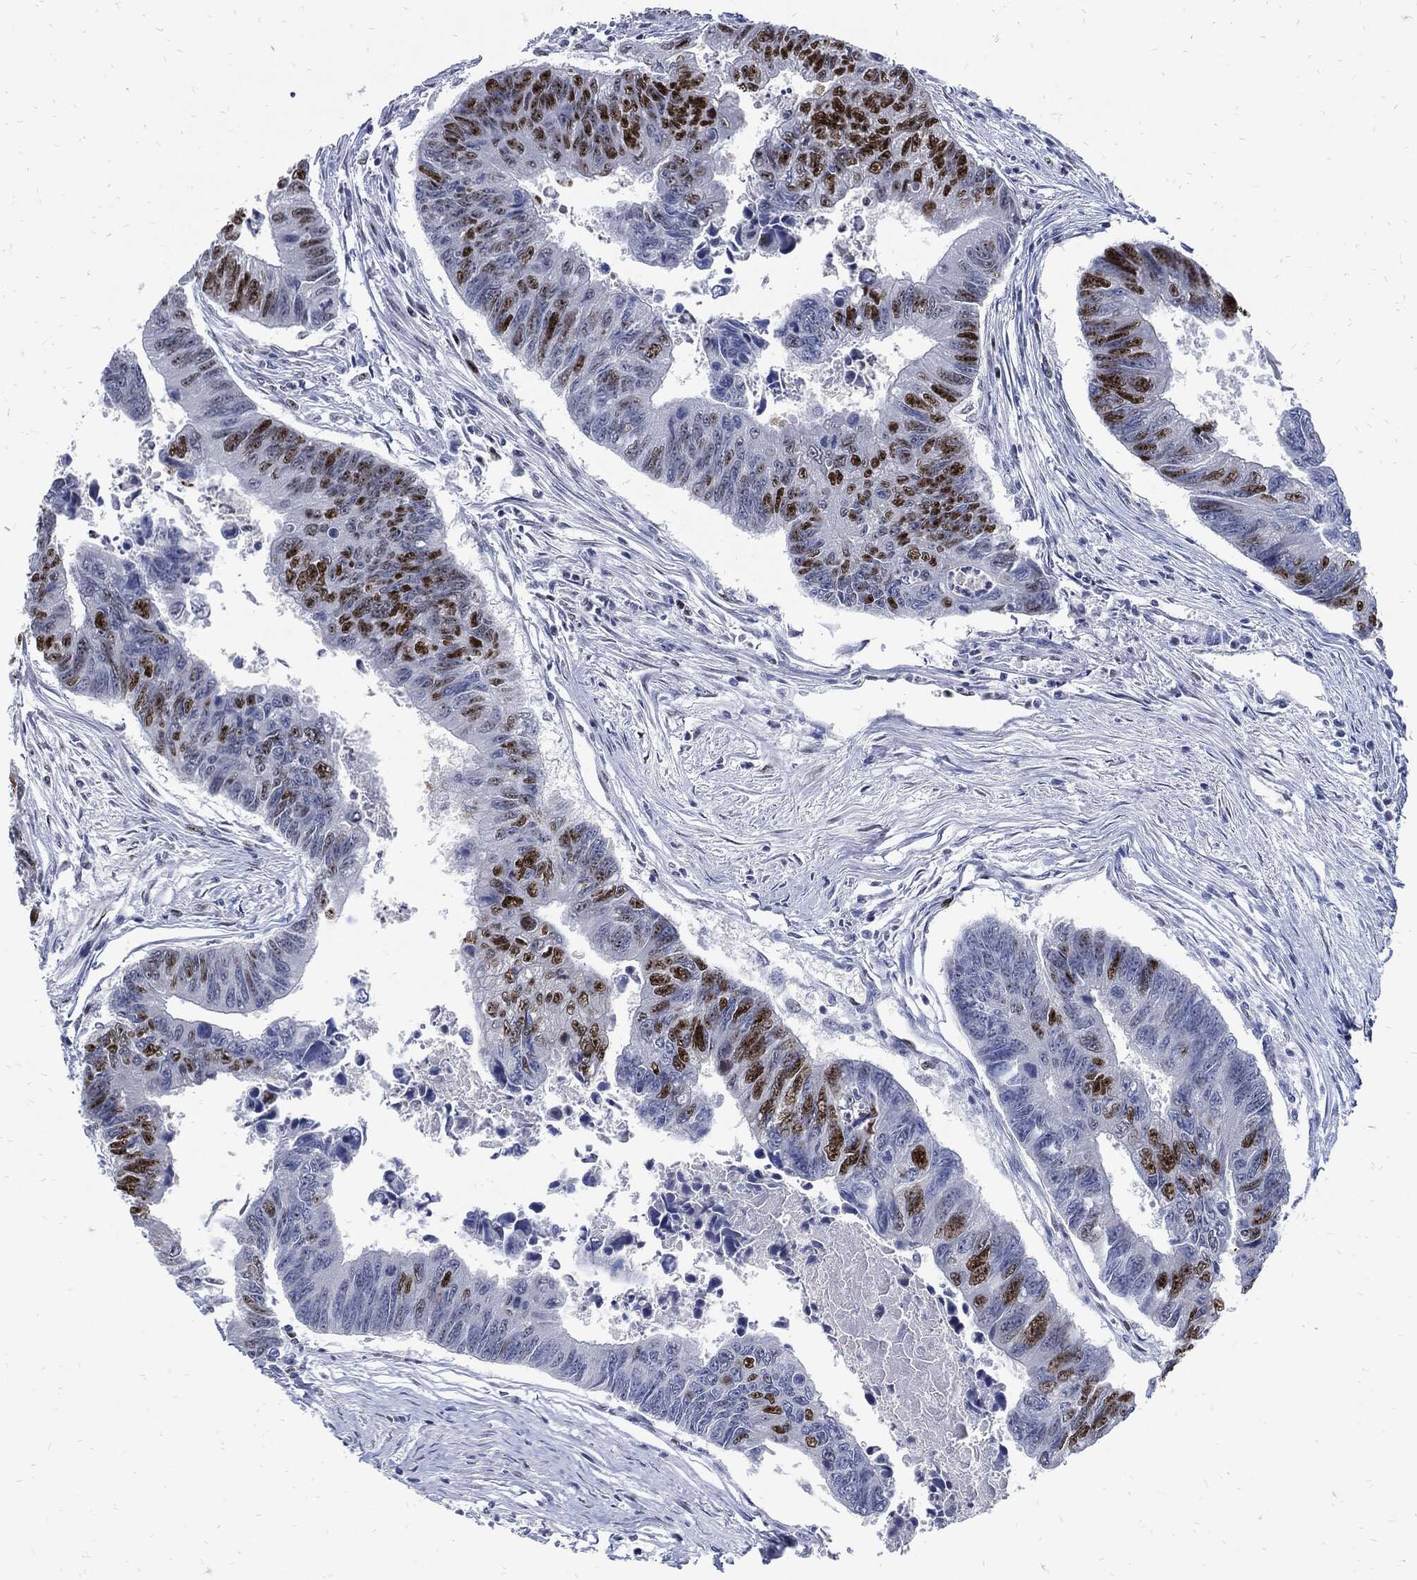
{"staining": {"intensity": "strong", "quantity": "25%-75%", "location": "nuclear"}, "tissue": "colorectal cancer", "cell_type": "Tumor cells", "image_type": "cancer", "snomed": [{"axis": "morphology", "description": "Adenocarcinoma, NOS"}, {"axis": "topography", "description": "Colon"}], "caption": "IHC staining of colorectal adenocarcinoma, which demonstrates high levels of strong nuclear expression in approximately 25%-75% of tumor cells indicating strong nuclear protein positivity. The staining was performed using DAB (3,3'-diaminobenzidine) (brown) for protein detection and nuclei were counterstained in hematoxylin (blue).", "gene": "NBN", "patient": {"sex": "female", "age": 65}}